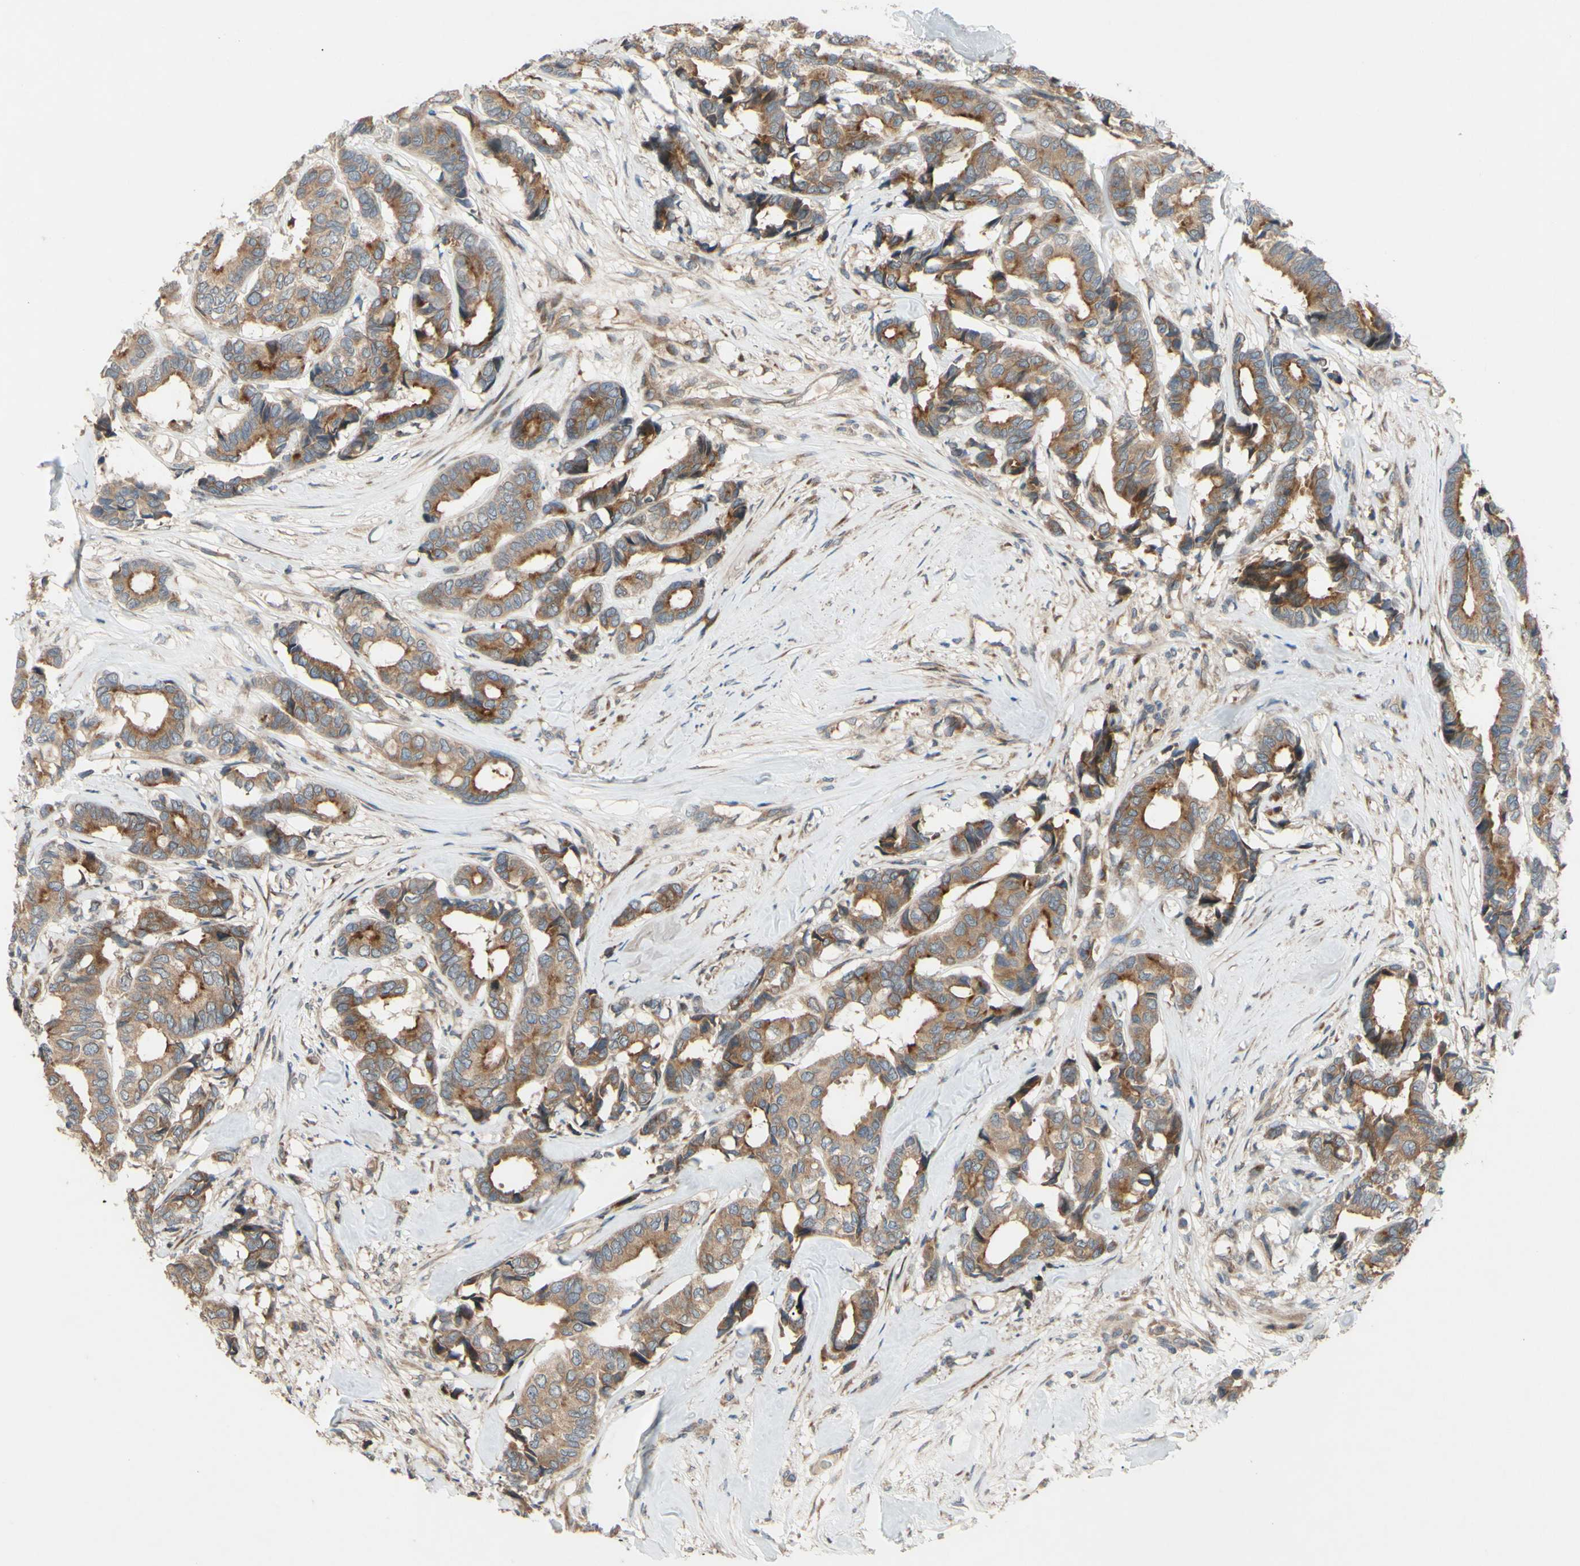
{"staining": {"intensity": "moderate", "quantity": ">75%", "location": "cytoplasmic/membranous"}, "tissue": "breast cancer", "cell_type": "Tumor cells", "image_type": "cancer", "snomed": [{"axis": "morphology", "description": "Duct carcinoma"}, {"axis": "topography", "description": "Breast"}], "caption": "Immunohistochemical staining of human breast cancer shows moderate cytoplasmic/membranous protein expression in approximately >75% of tumor cells. (Brightfield microscopy of DAB IHC at high magnification).", "gene": "SPTLC1", "patient": {"sex": "female", "age": 87}}